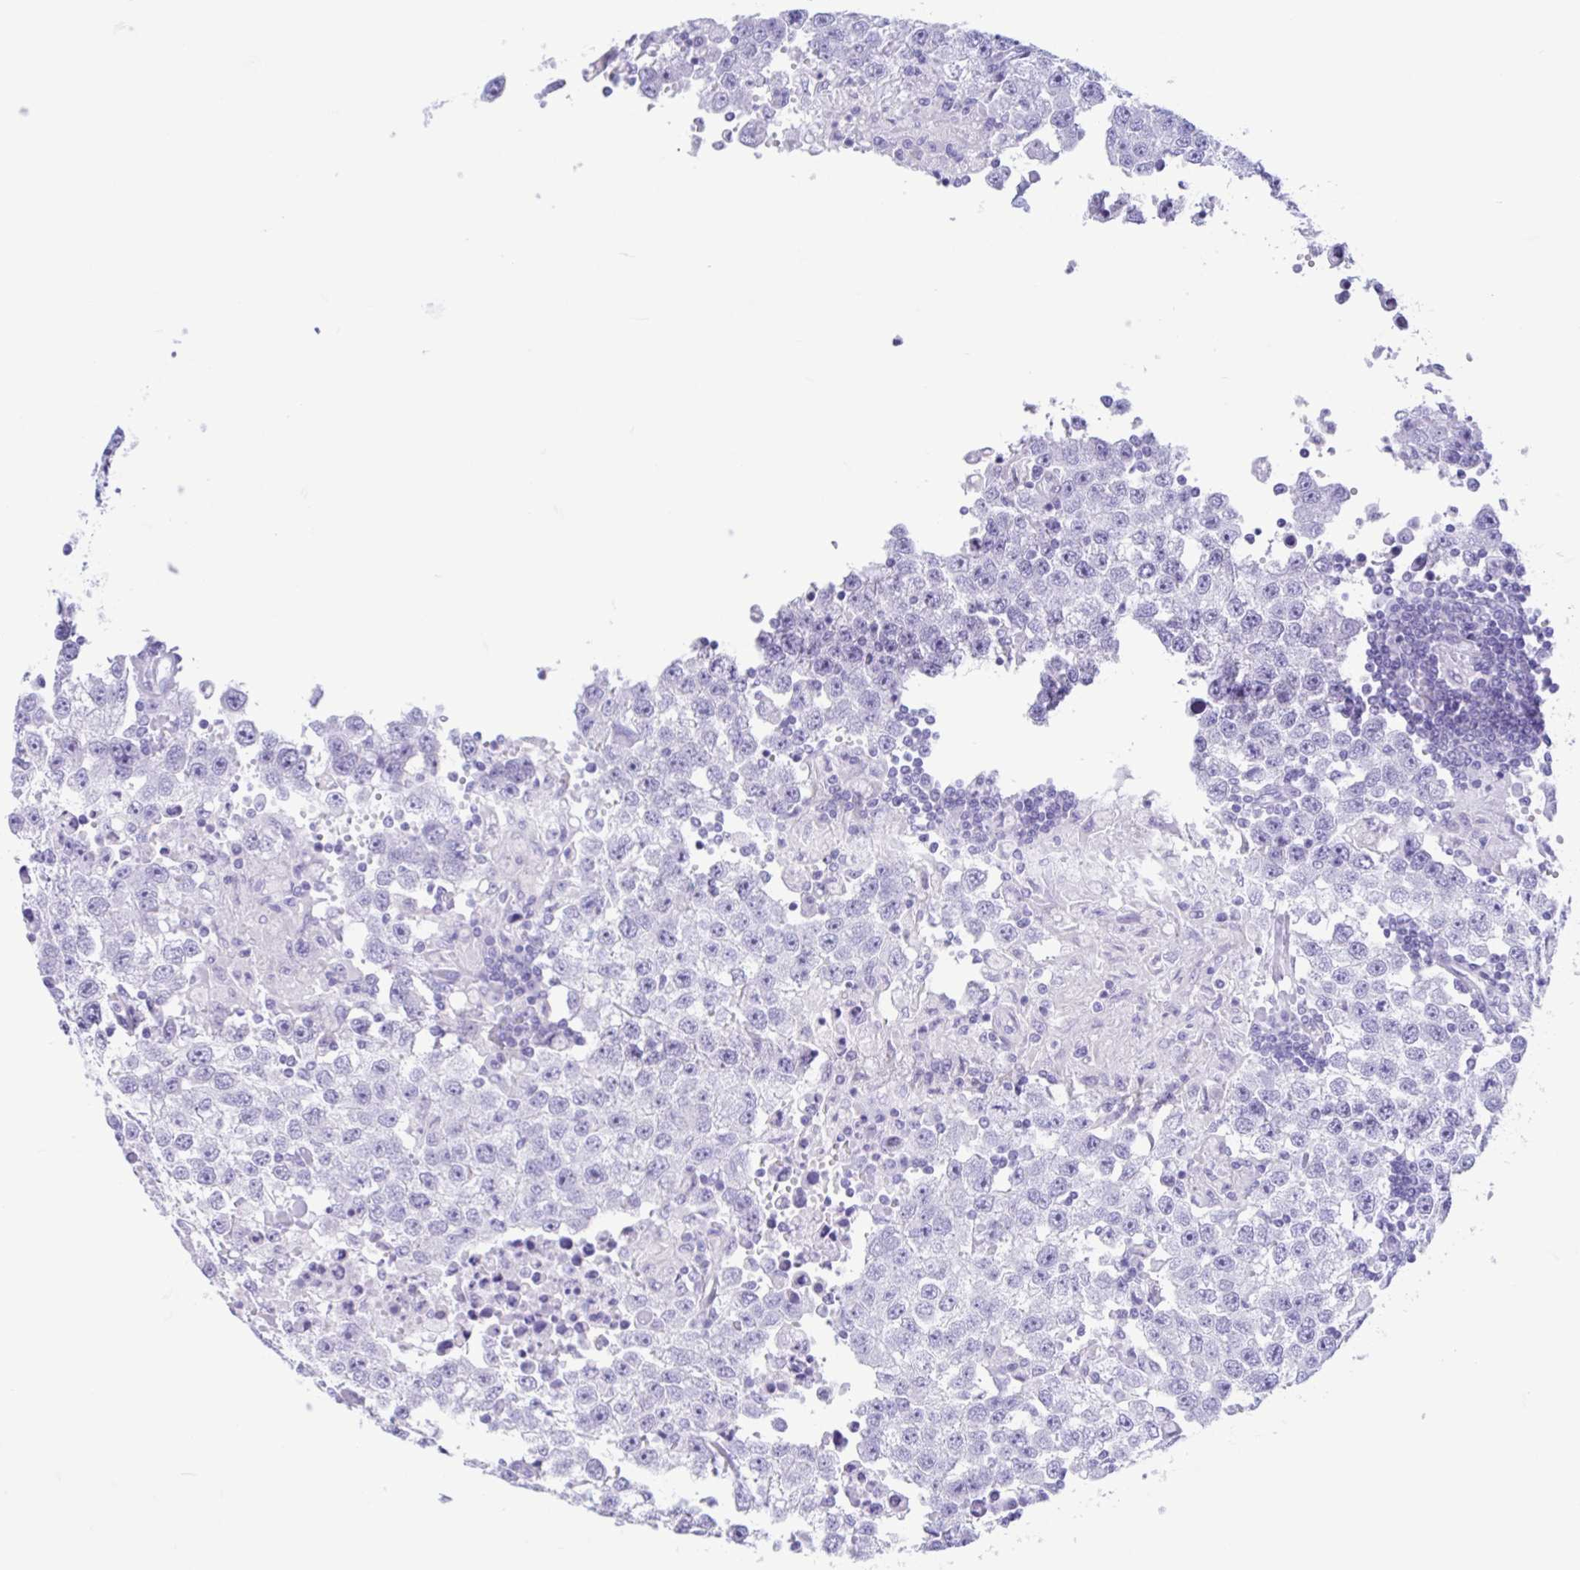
{"staining": {"intensity": "negative", "quantity": "none", "location": "none"}, "tissue": "testis cancer", "cell_type": "Tumor cells", "image_type": "cancer", "snomed": [{"axis": "morphology", "description": "Carcinoma, Embryonal, NOS"}, {"axis": "topography", "description": "Testis"}], "caption": "The immunohistochemistry histopathology image has no significant positivity in tumor cells of testis cancer tissue. Brightfield microscopy of IHC stained with DAB (brown) and hematoxylin (blue), captured at high magnification.", "gene": "IAPP", "patient": {"sex": "male", "age": 83}}